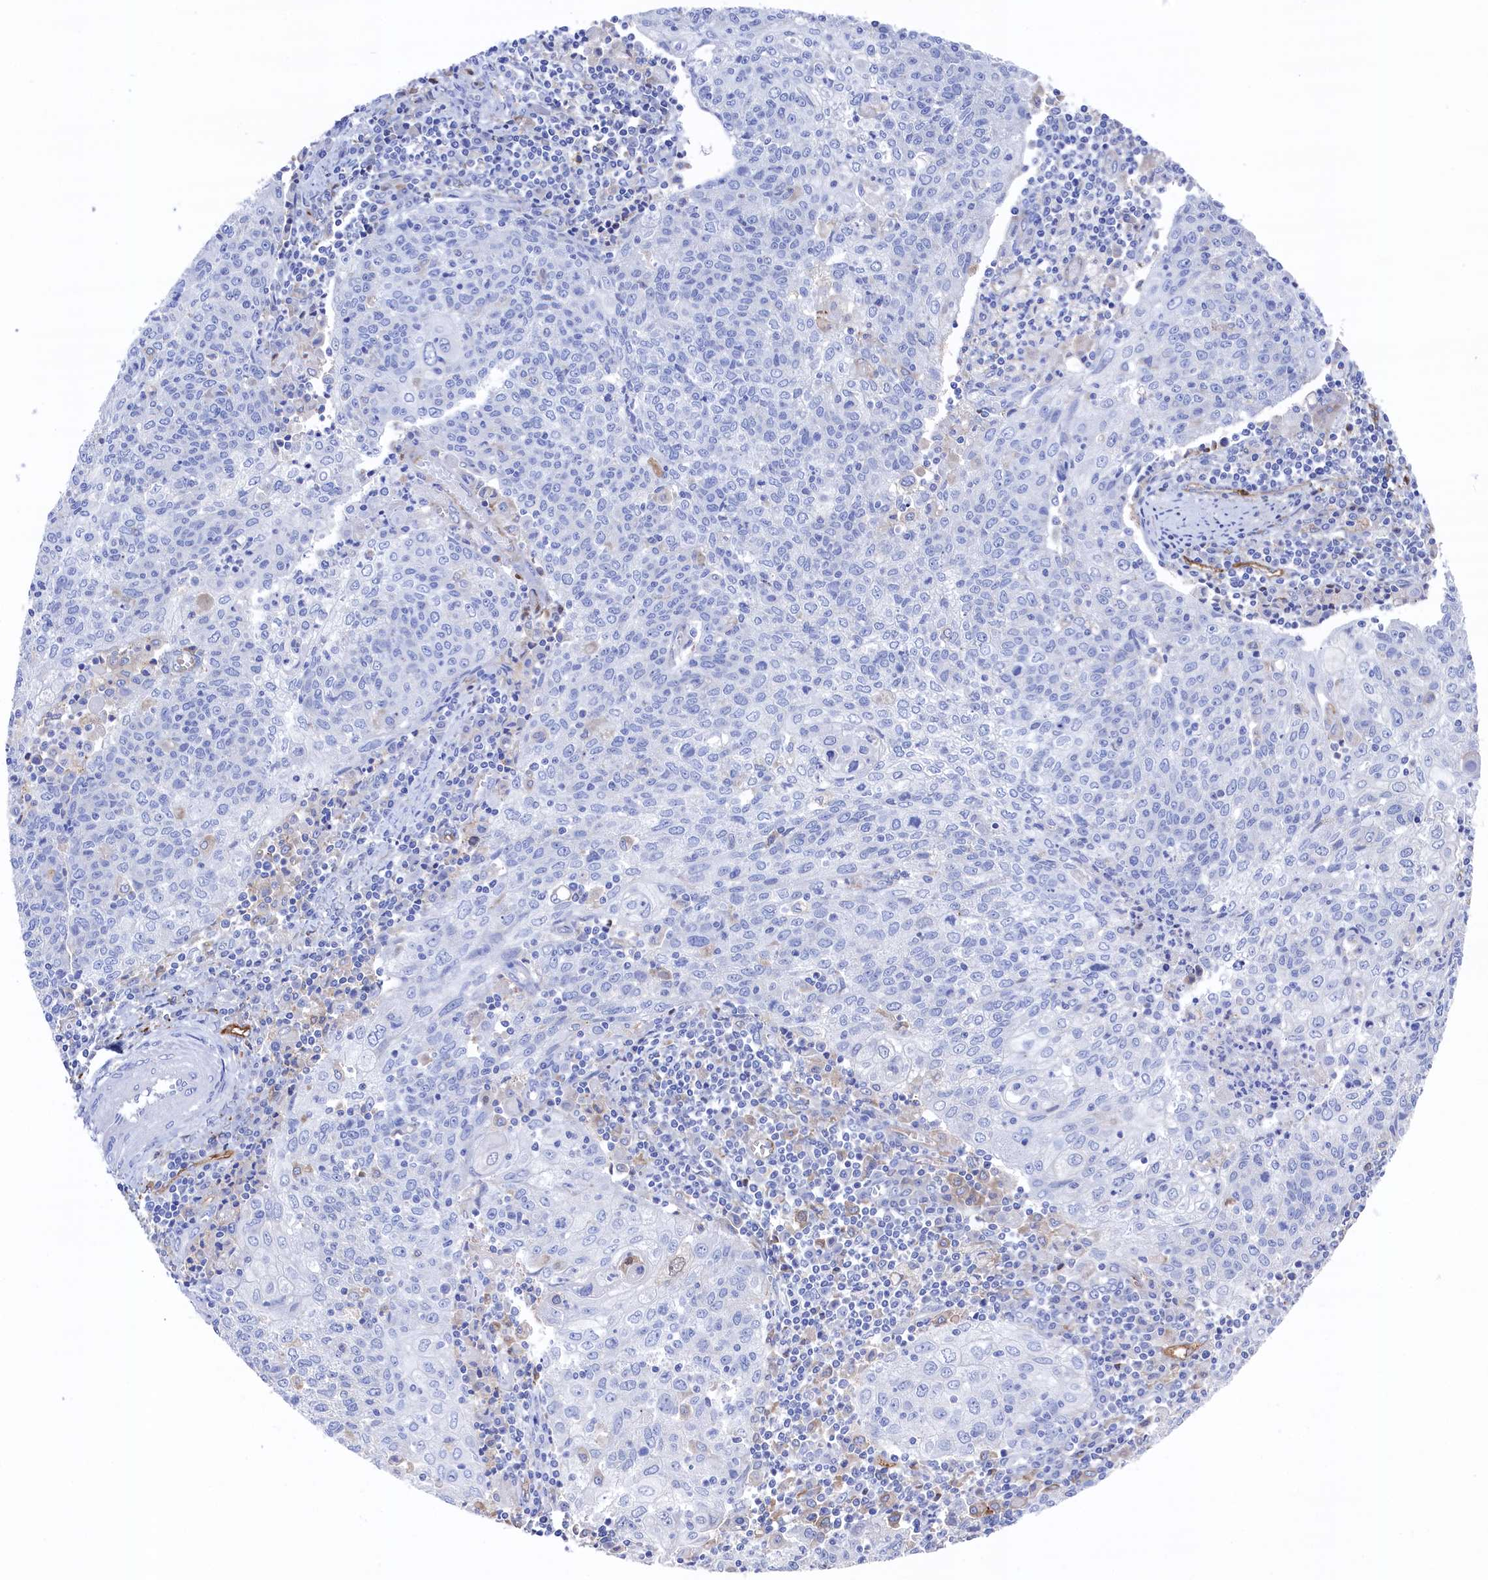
{"staining": {"intensity": "negative", "quantity": "none", "location": "none"}, "tissue": "cervical cancer", "cell_type": "Tumor cells", "image_type": "cancer", "snomed": [{"axis": "morphology", "description": "Squamous cell carcinoma, NOS"}, {"axis": "topography", "description": "Cervix"}], "caption": "High power microscopy micrograph of an IHC image of cervical squamous cell carcinoma, revealing no significant positivity in tumor cells.", "gene": "C12orf73", "patient": {"sex": "female", "age": 48}}